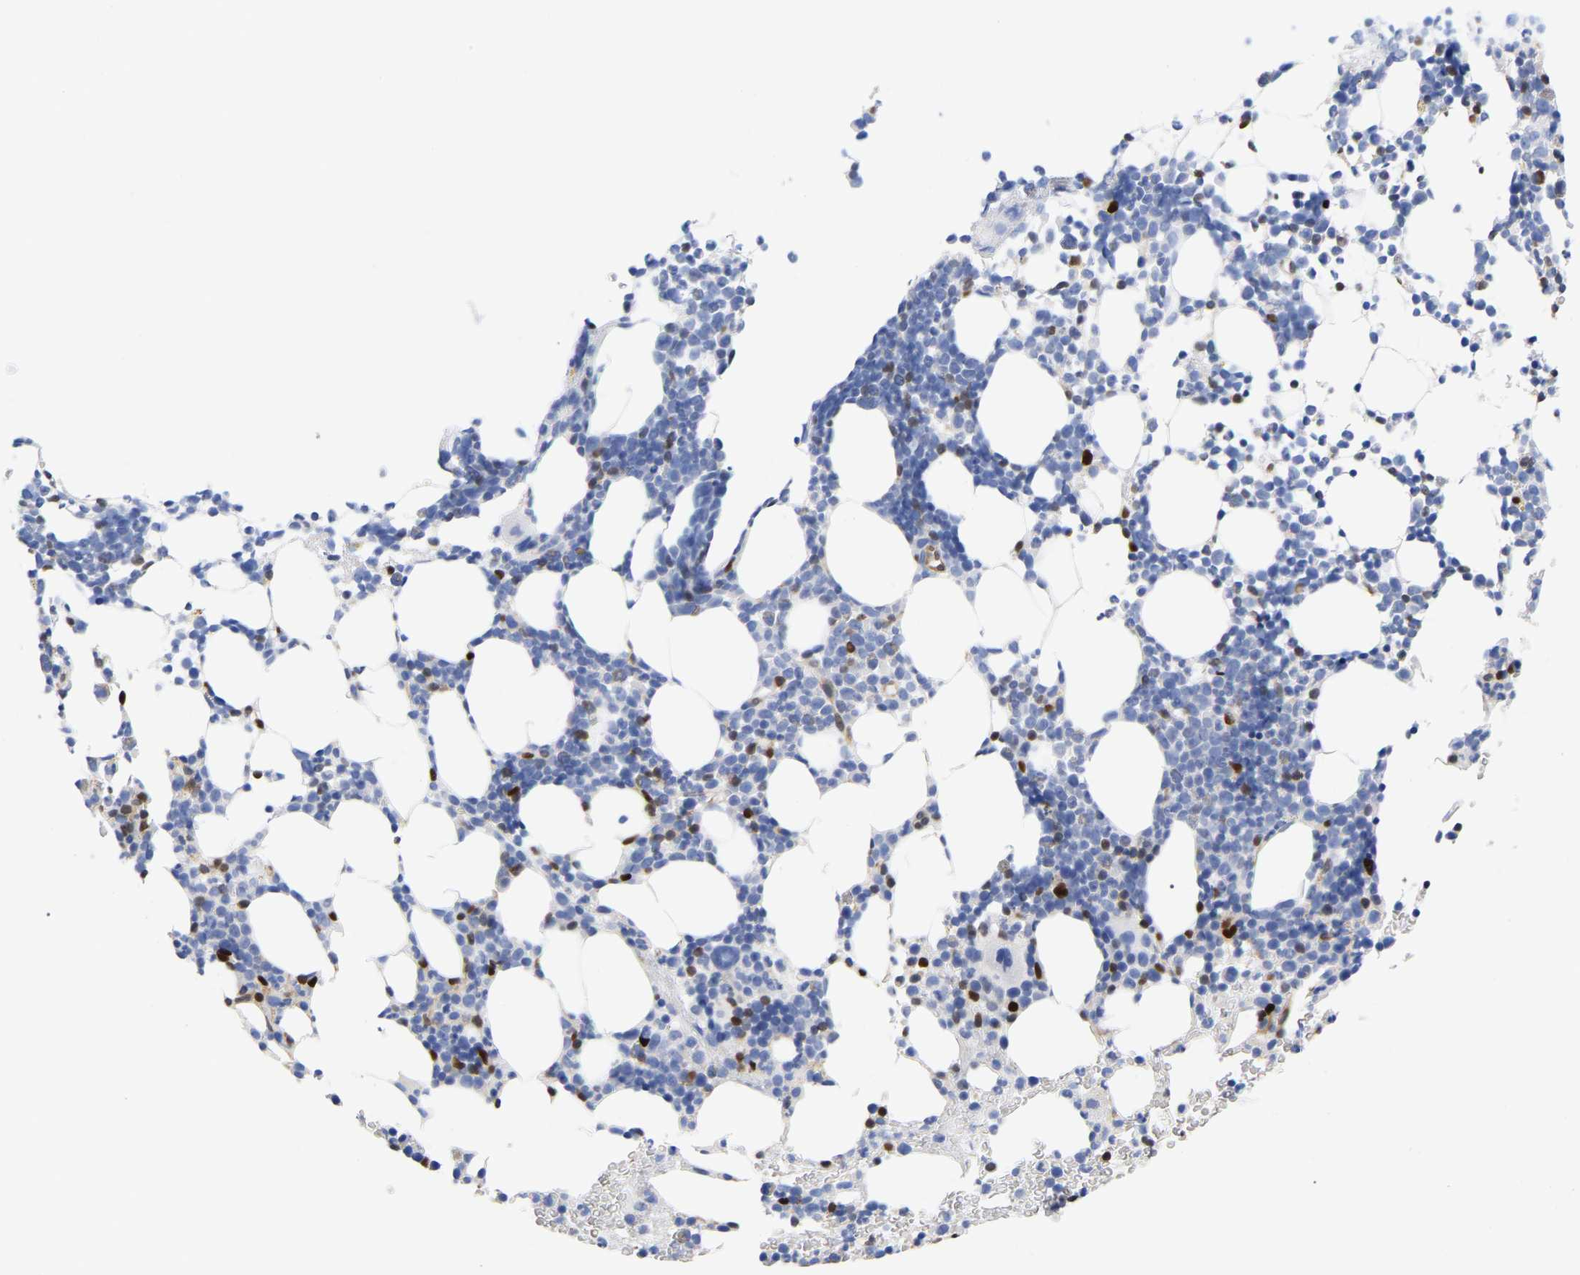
{"staining": {"intensity": "strong", "quantity": "<25%", "location": "cytoplasmic/membranous"}, "tissue": "bone marrow", "cell_type": "Hematopoietic cells", "image_type": "normal", "snomed": [{"axis": "morphology", "description": "Normal tissue, NOS"}, {"axis": "morphology", "description": "Inflammation, NOS"}, {"axis": "topography", "description": "Bone marrow"}], "caption": "Immunohistochemistry (IHC) image of unremarkable bone marrow stained for a protein (brown), which shows medium levels of strong cytoplasmic/membranous expression in about <25% of hematopoietic cells.", "gene": "GIMAP4", "patient": {"sex": "female", "age": 67}}